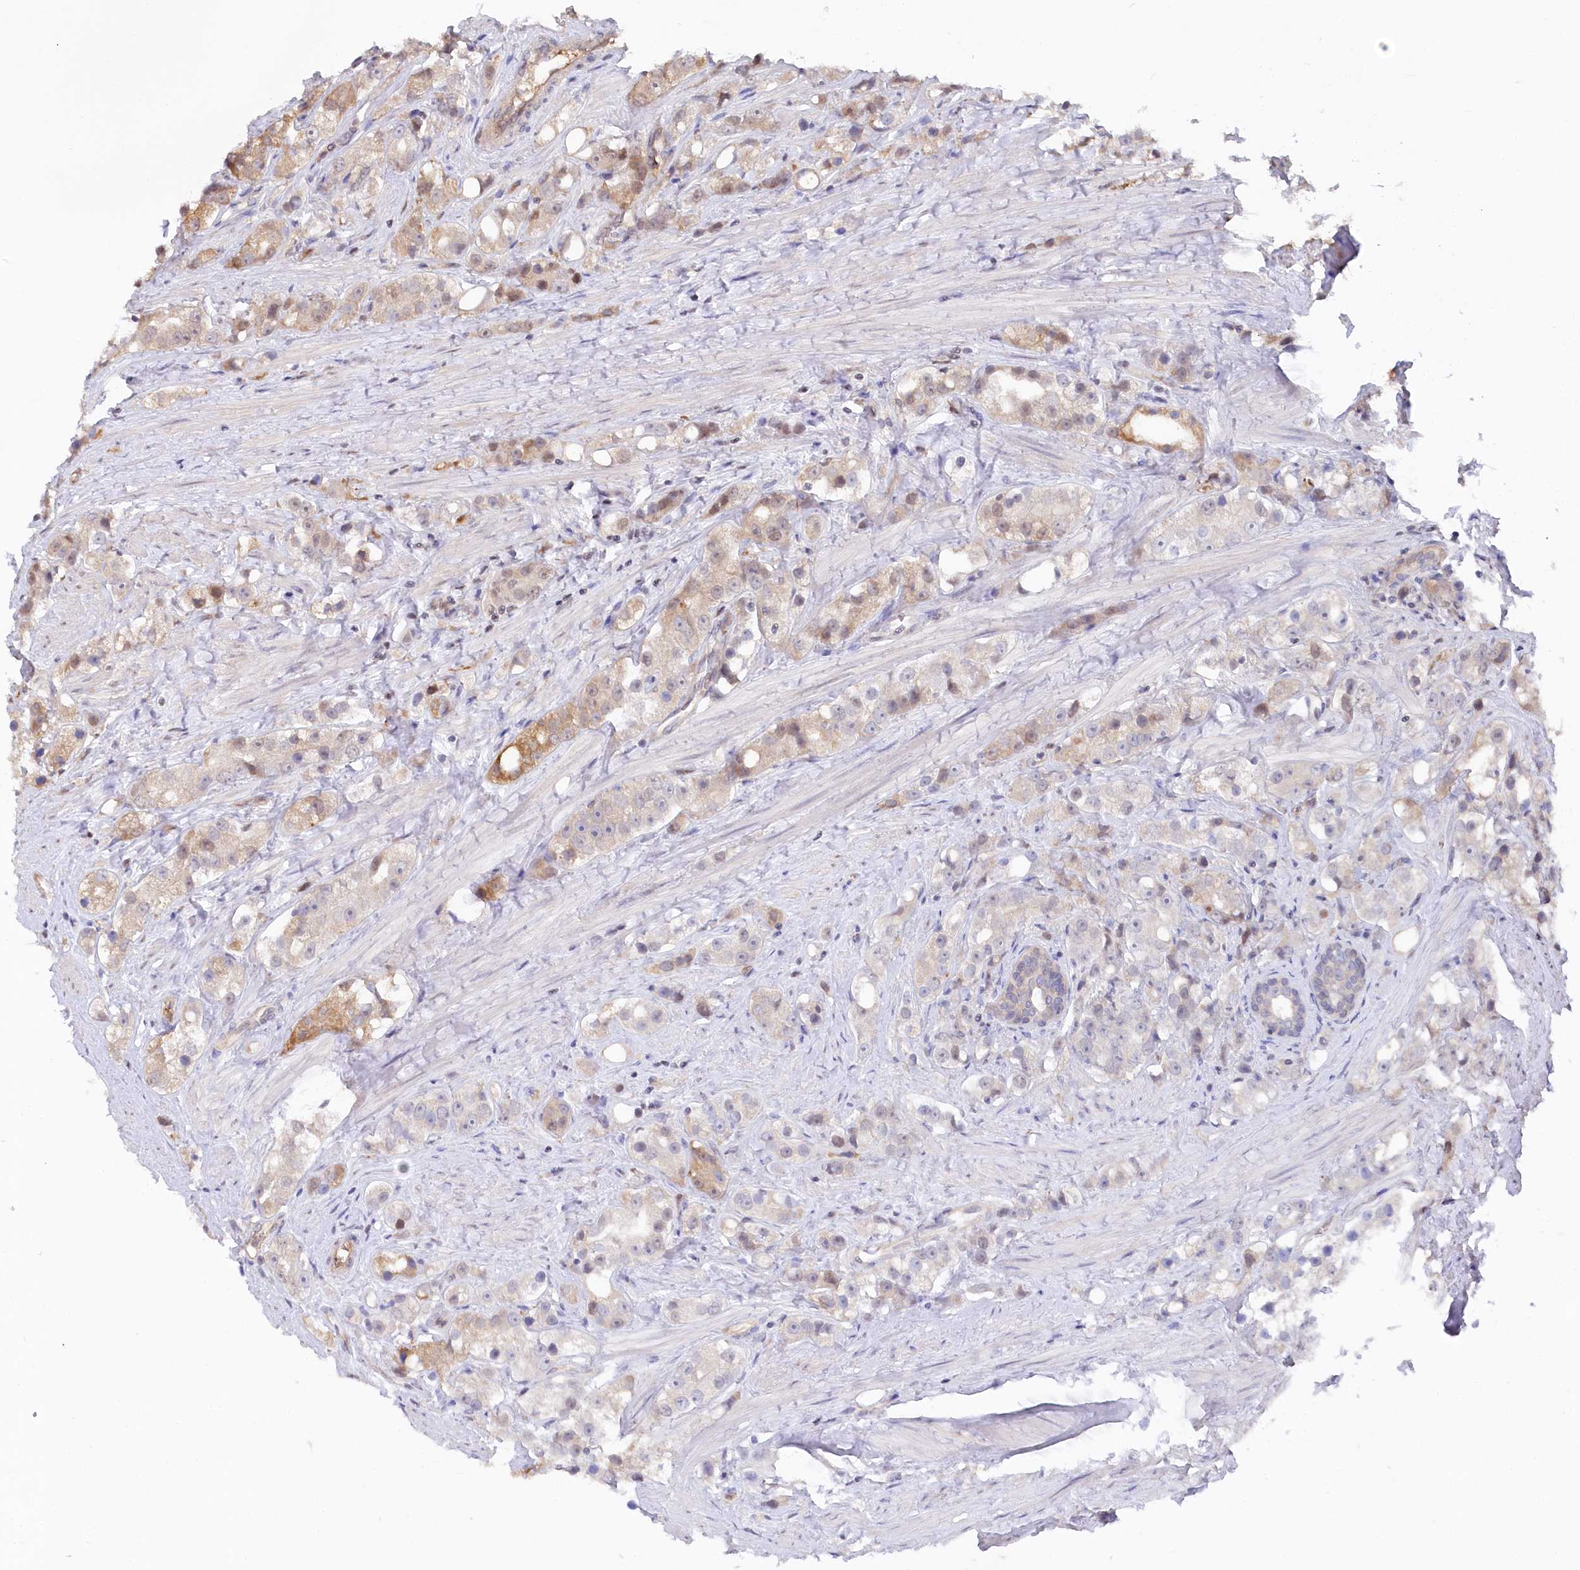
{"staining": {"intensity": "moderate", "quantity": "<25%", "location": "cytoplasmic/membranous,nuclear"}, "tissue": "prostate cancer", "cell_type": "Tumor cells", "image_type": "cancer", "snomed": [{"axis": "morphology", "description": "Adenocarcinoma, NOS"}, {"axis": "topography", "description": "Prostate"}], "caption": "Moderate cytoplasmic/membranous and nuclear staining for a protein is appreciated in about <25% of tumor cells of prostate cancer using immunohistochemistry.", "gene": "PSMA1", "patient": {"sex": "male", "age": 79}}